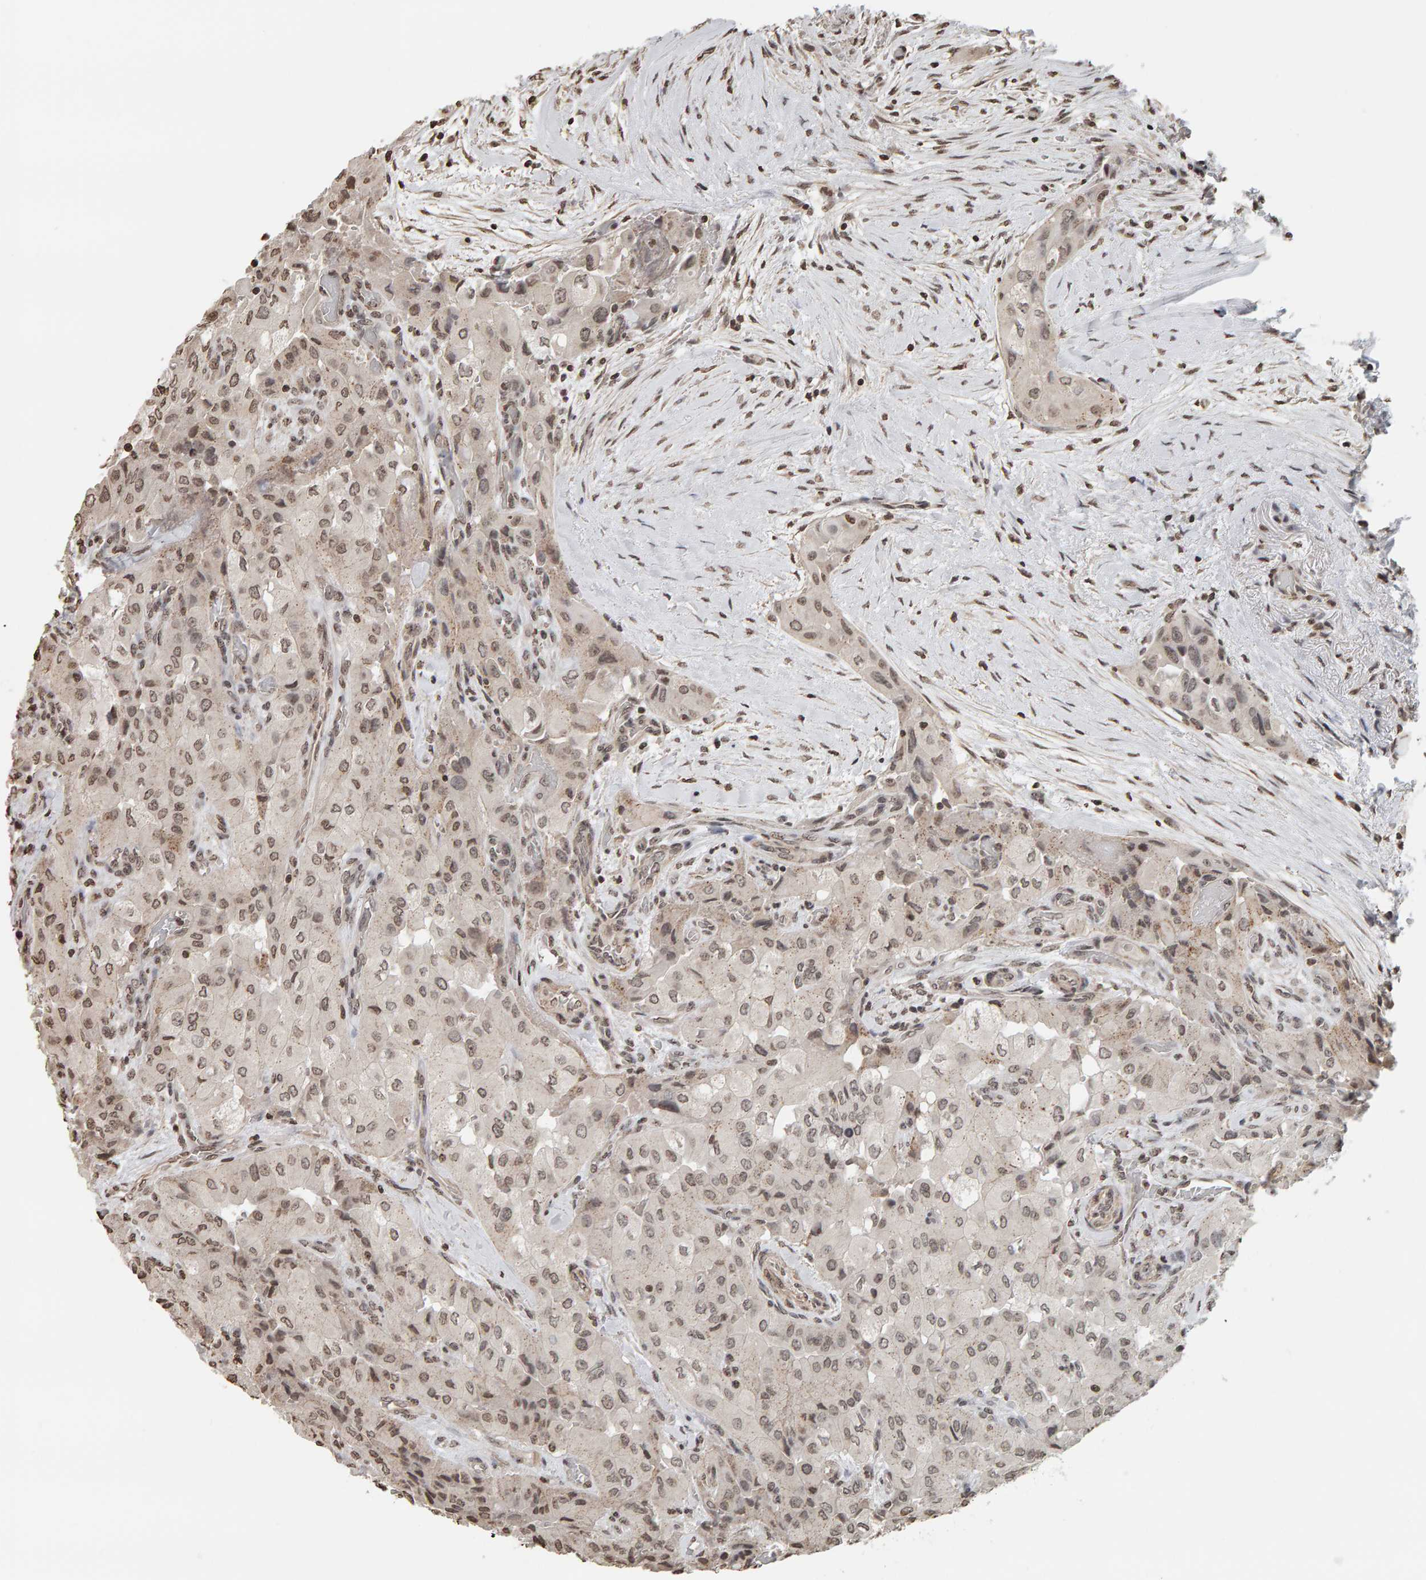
{"staining": {"intensity": "weak", "quantity": ">75%", "location": "nuclear"}, "tissue": "thyroid cancer", "cell_type": "Tumor cells", "image_type": "cancer", "snomed": [{"axis": "morphology", "description": "Papillary adenocarcinoma, NOS"}, {"axis": "topography", "description": "Thyroid gland"}], "caption": "A high-resolution micrograph shows immunohistochemistry staining of papillary adenocarcinoma (thyroid), which shows weak nuclear positivity in approximately >75% of tumor cells. (IHC, brightfield microscopy, high magnification).", "gene": "AFF4", "patient": {"sex": "female", "age": 59}}